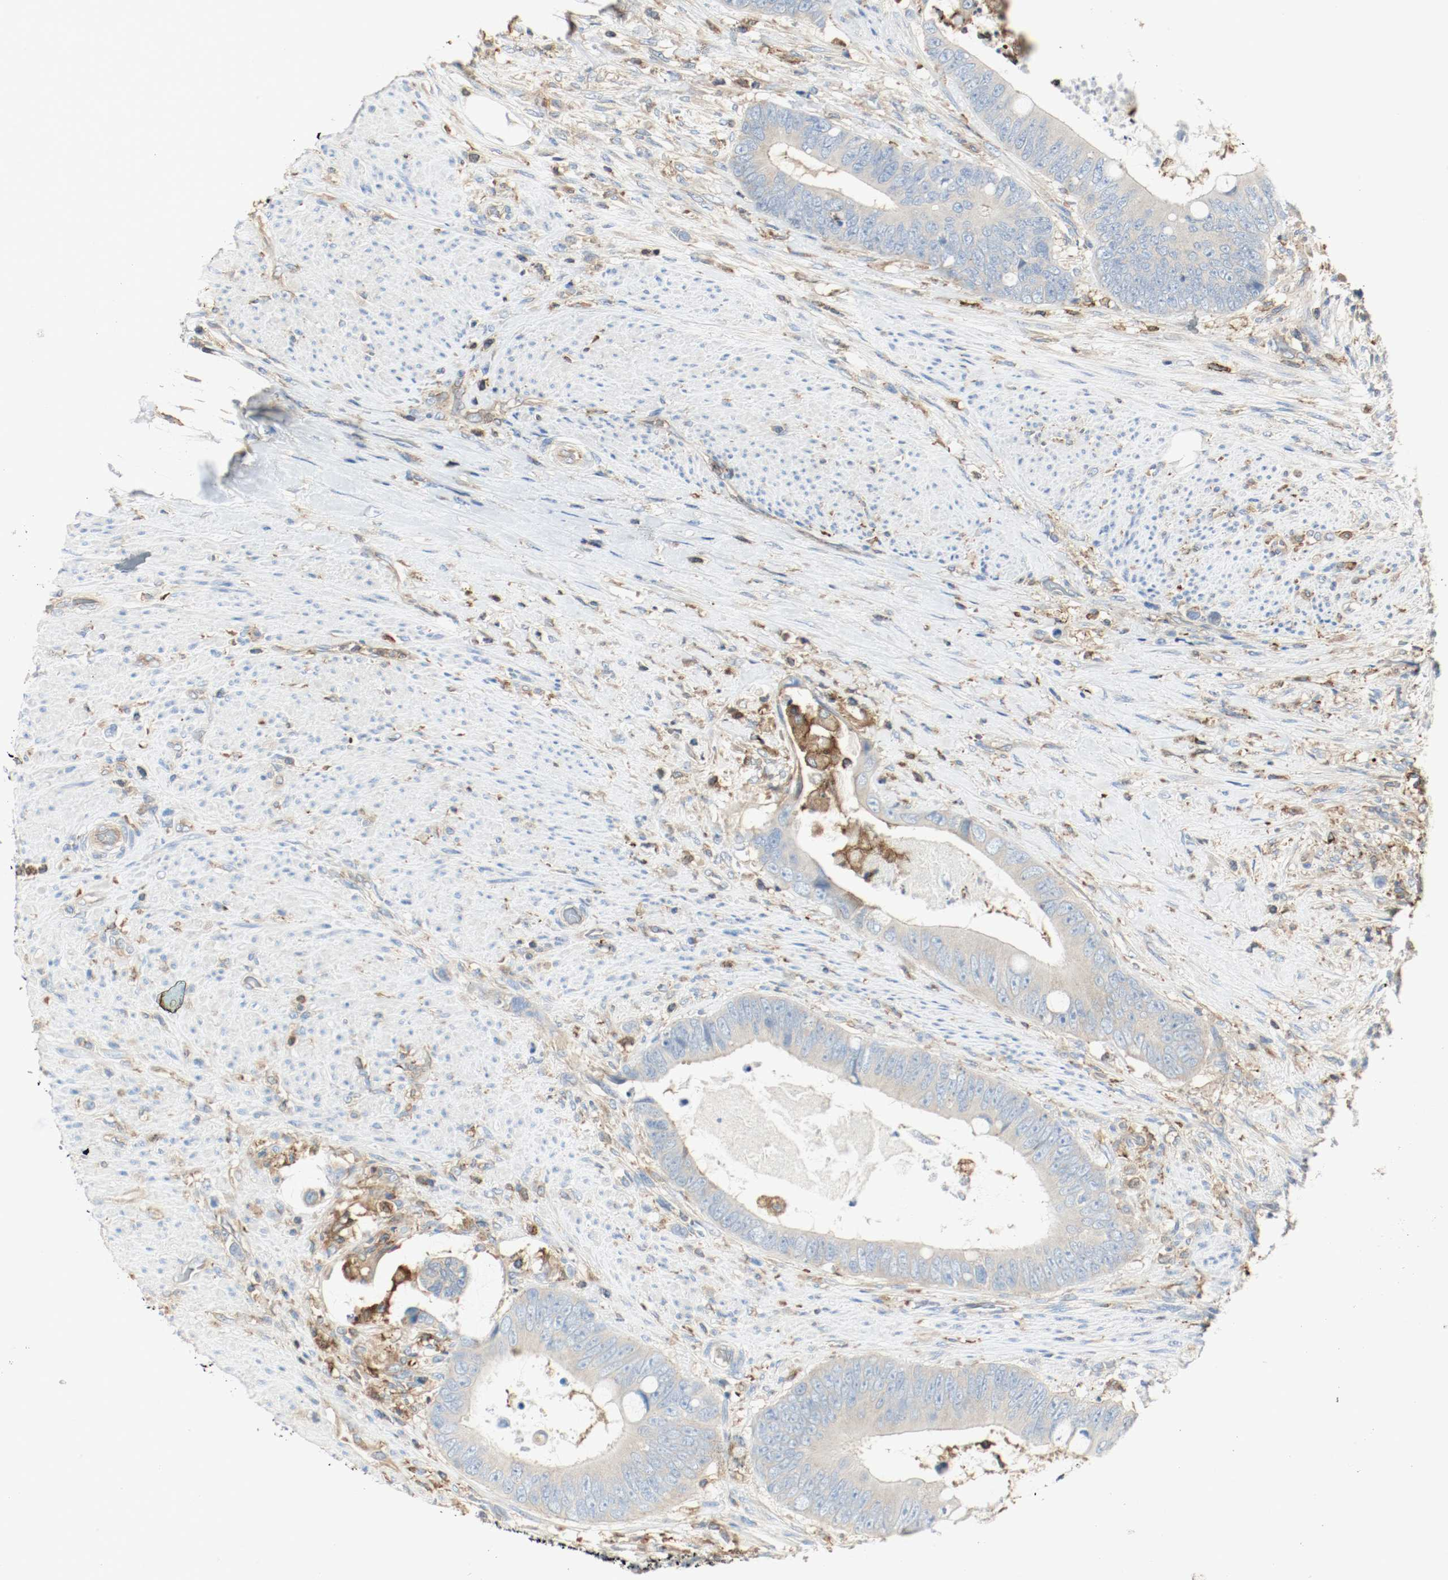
{"staining": {"intensity": "weak", "quantity": "25%-75%", "location": "cytoplasmic/membranous"}, "tissue": "colorectal cancer", "cell_type": "Tumor cells", "image_type": "cancer", "snomed": [{"axis": "morphology", "description": "Adenocarcinoma, NOS"}, {"axis": "topography", "description": "Rectum"}], "caption": "Colorectal cancer (adenocarcinoma) stained with DAB immunohistochemistry (IHC) demonstrates low levels of weak cytoplasmic/membranous expression in approximately 25%-75% of tumor cells.", "gene": "ARPC1B", "patient": {"sex": "female", "age": 77}}